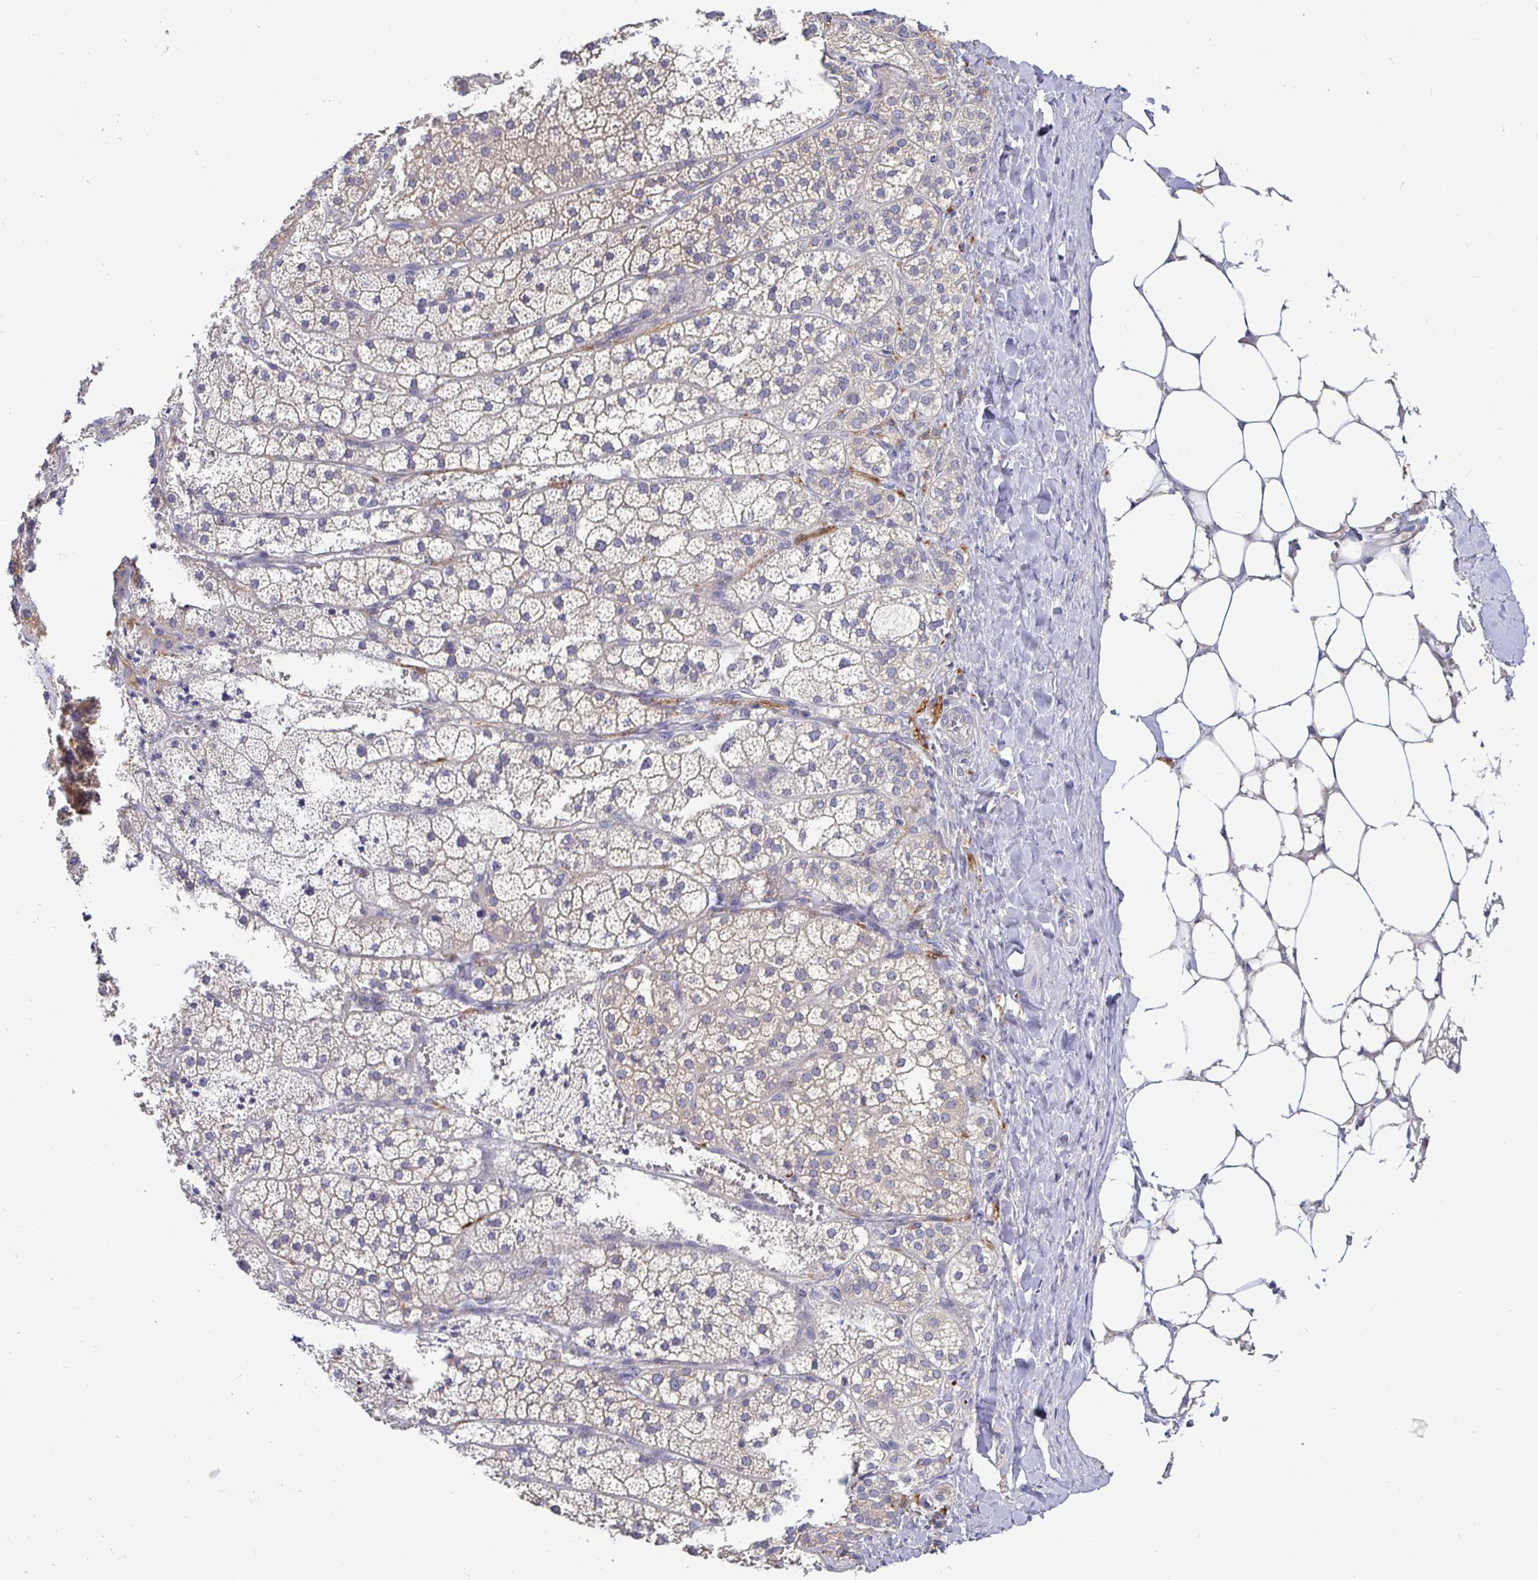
{"staining": {"intensity": "moderate", "quantity": "<25%", "location": "cytoplasmic/membranous"}, "tissue": "adrenal gland", "cell_type": "Glandular cells", "image_type": "normal", "snomed": [{"axis": "morphology", "description": "Normal tissue, NOS"}, {"axis": "topography", "description": "Adrenal gland"}], "caption": "This micrograph shows benign adrenal gland stained with immunohistochemistry to label a protein in brown. The cytoplasmic/membranous of glandular cells show moderate positivity for the protein. Nuclei are counter-stained blue.", "gene": "KIF21A", "patient": {"sex": "male", "age": 53}}